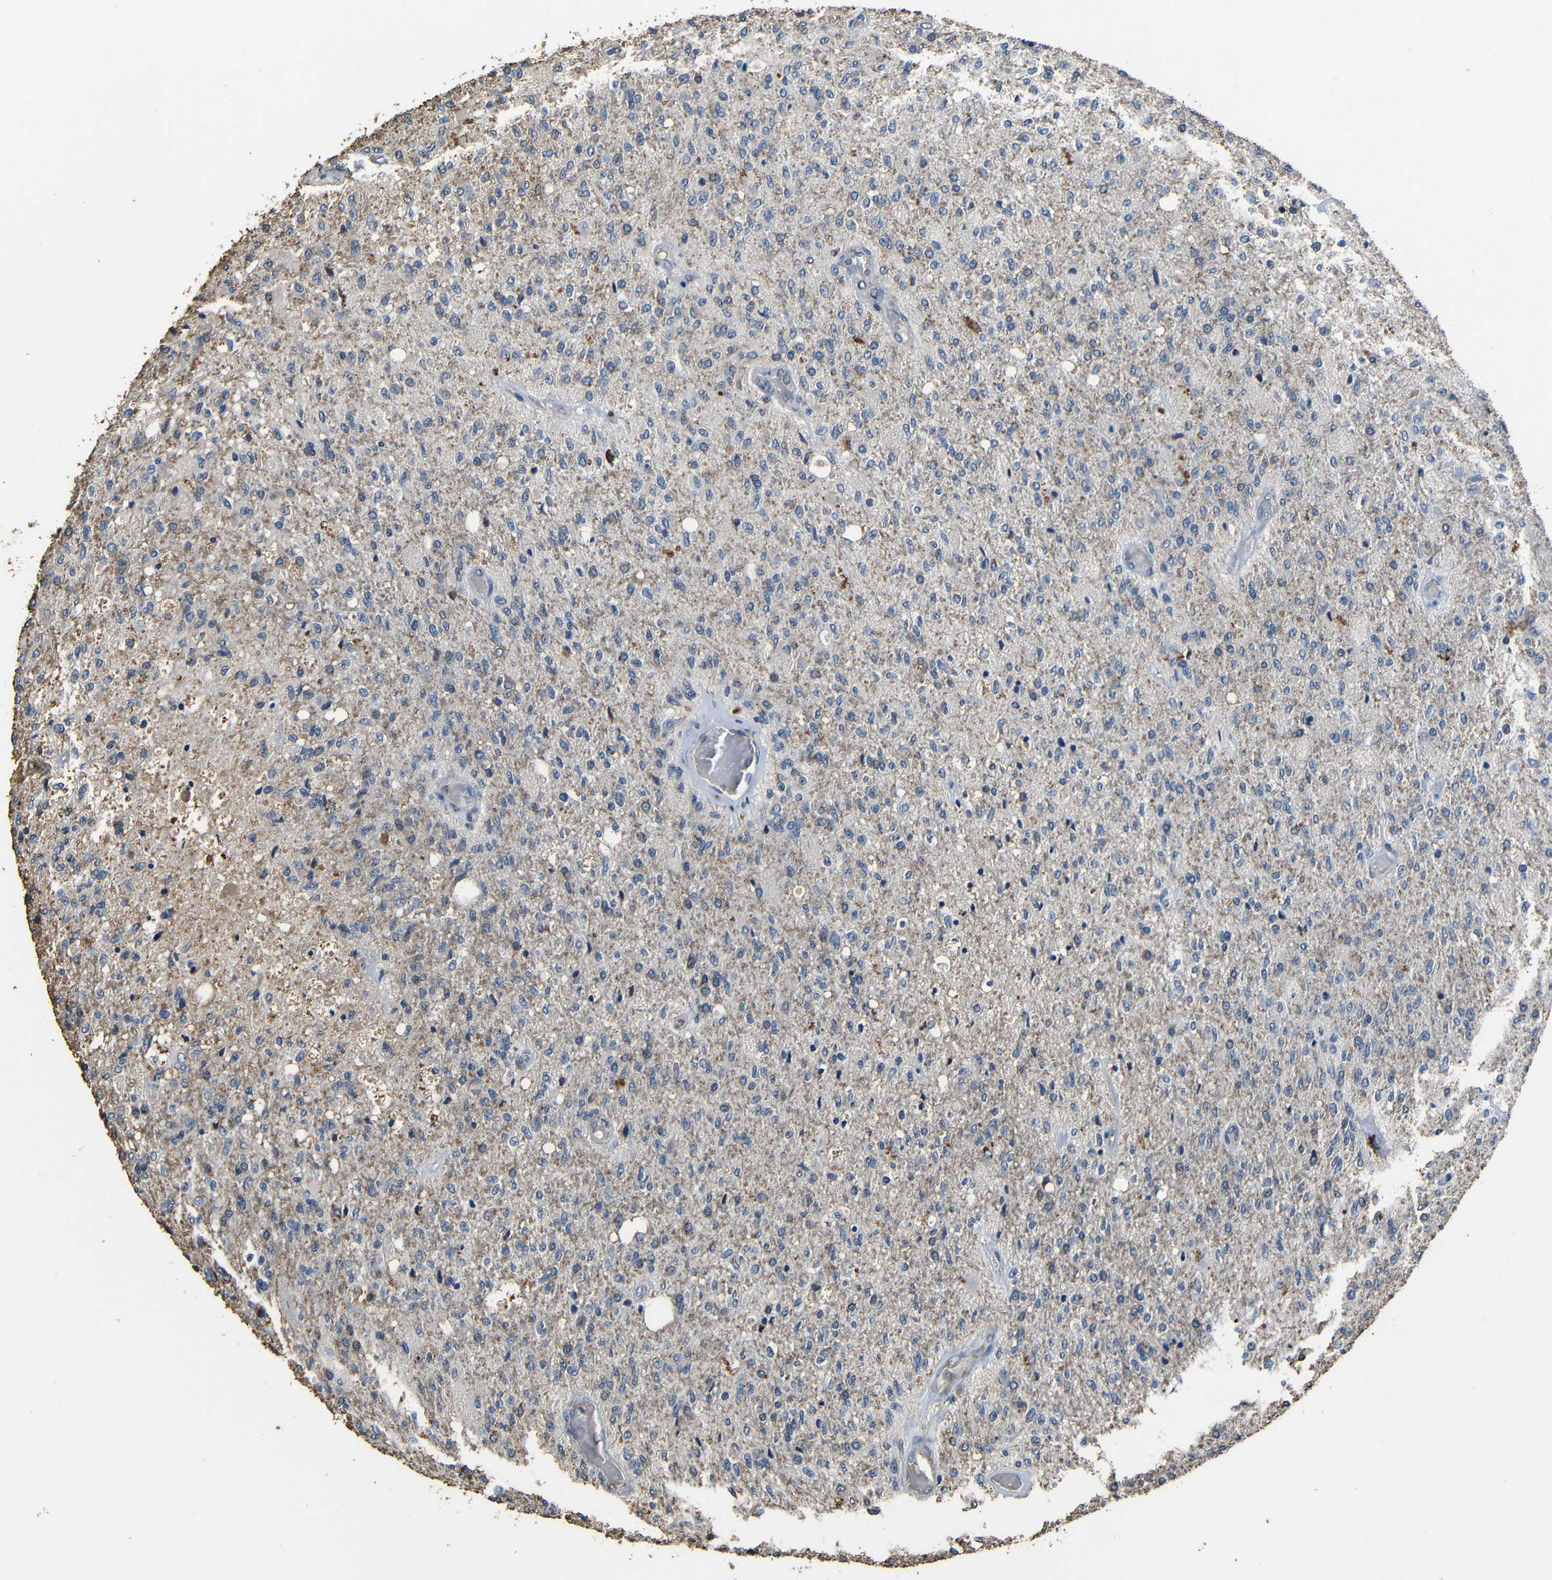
{"staining": {"intensity": "weak", "quantity": "<25%", "location": "cytoplasmic/membranous"}, "tissue": "glioma", "cell_type": "Tumor cells", "image_type": "cancer", "snomed": [{"axis": "morphology", "description": "Normal tissue, NOS"}, {"axis": "morphology", "description": "Glioma, malignant, High grade"}, {"axis": "topography", "description": "Cerebral cortex"}], "caption": "The photomicrograph reveals no significant expression in tumor cells of high-grade glioma (malignant). (Brightfield microscopy of DAB (3,3'-diaminobenzidine) immunohistochemistry at high magnification).", "gene": "C6orf89", "patient": {"sex": "male", "age": 77}}